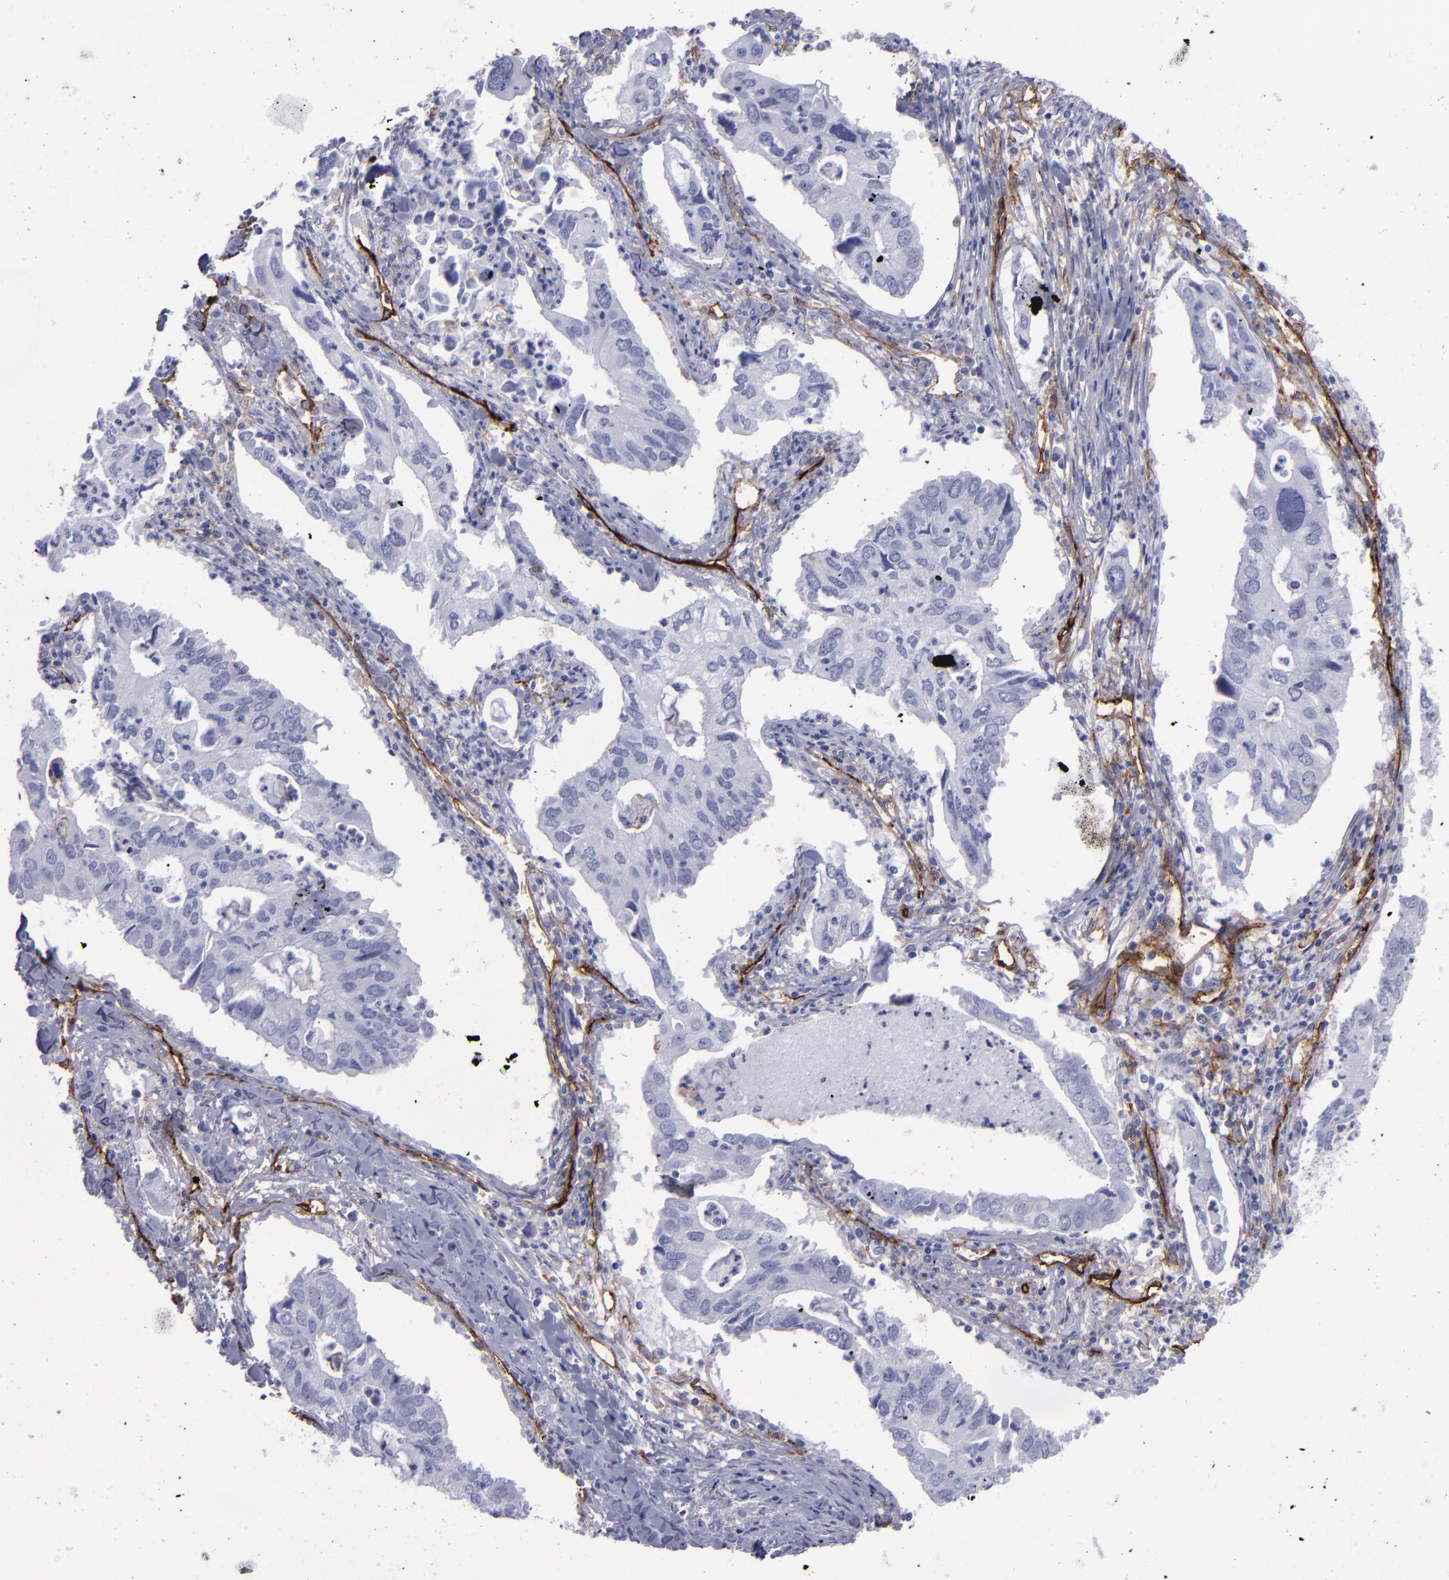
{"staining": {"intensity": "negative", "quantity": "none", "location": "none"}, "tissue": "lung cancer", "cell_type": "Tumor cells", "image_type": "cancer", "snomed": [{"axis": "morphology", "description": "Adenocarcinoma, NOS"}, {"axis": "topography", "description": "Lung"}], "caption": "DAB immunohistochemical staining of human lung adenocarcinoma displays no significant expression in tumor cells.", "gene": "ACE", "patient": {"sex": "male", "age": 48}}